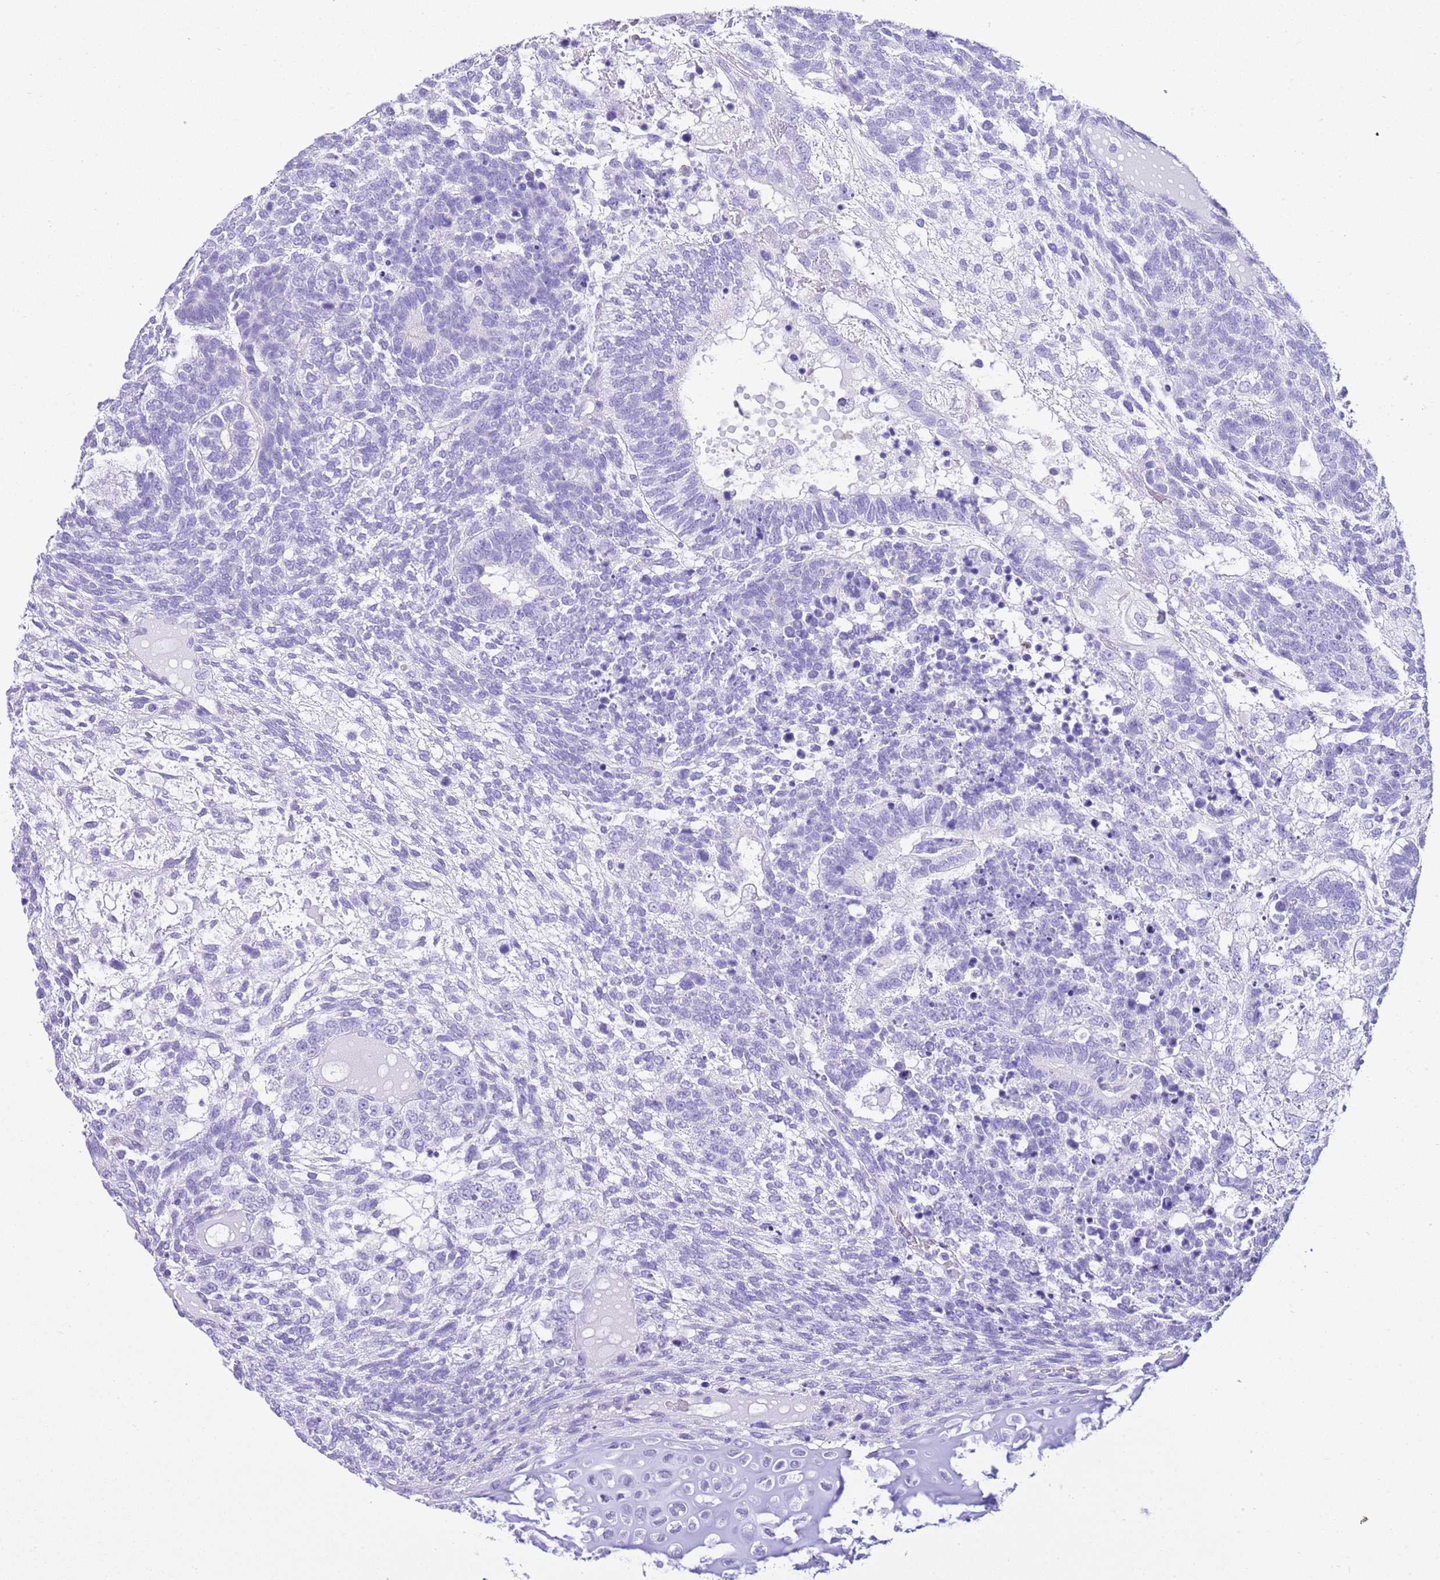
{"staining": {"intensity": "negative", "quantity": "none", "location": "none"}, "tissue": "testis cancer", "cell_type": "Tumor cells", "image_type": "cancer", "snomed": [{"axis": "morphology", "description": "Carcinoma, Embryonal, NOS"}, {"axis": "topography", "description": "Testis"}], "caption": "Immunohistochemistry (IHC) photomicrograph of neoplastic tissue: human testis cancer (embryonal carcinoma) stained with DAB shows no significant protein staining in tumor cells.", "gene": "KCNC1", "patient": {"sex": "male", "age": 23}}